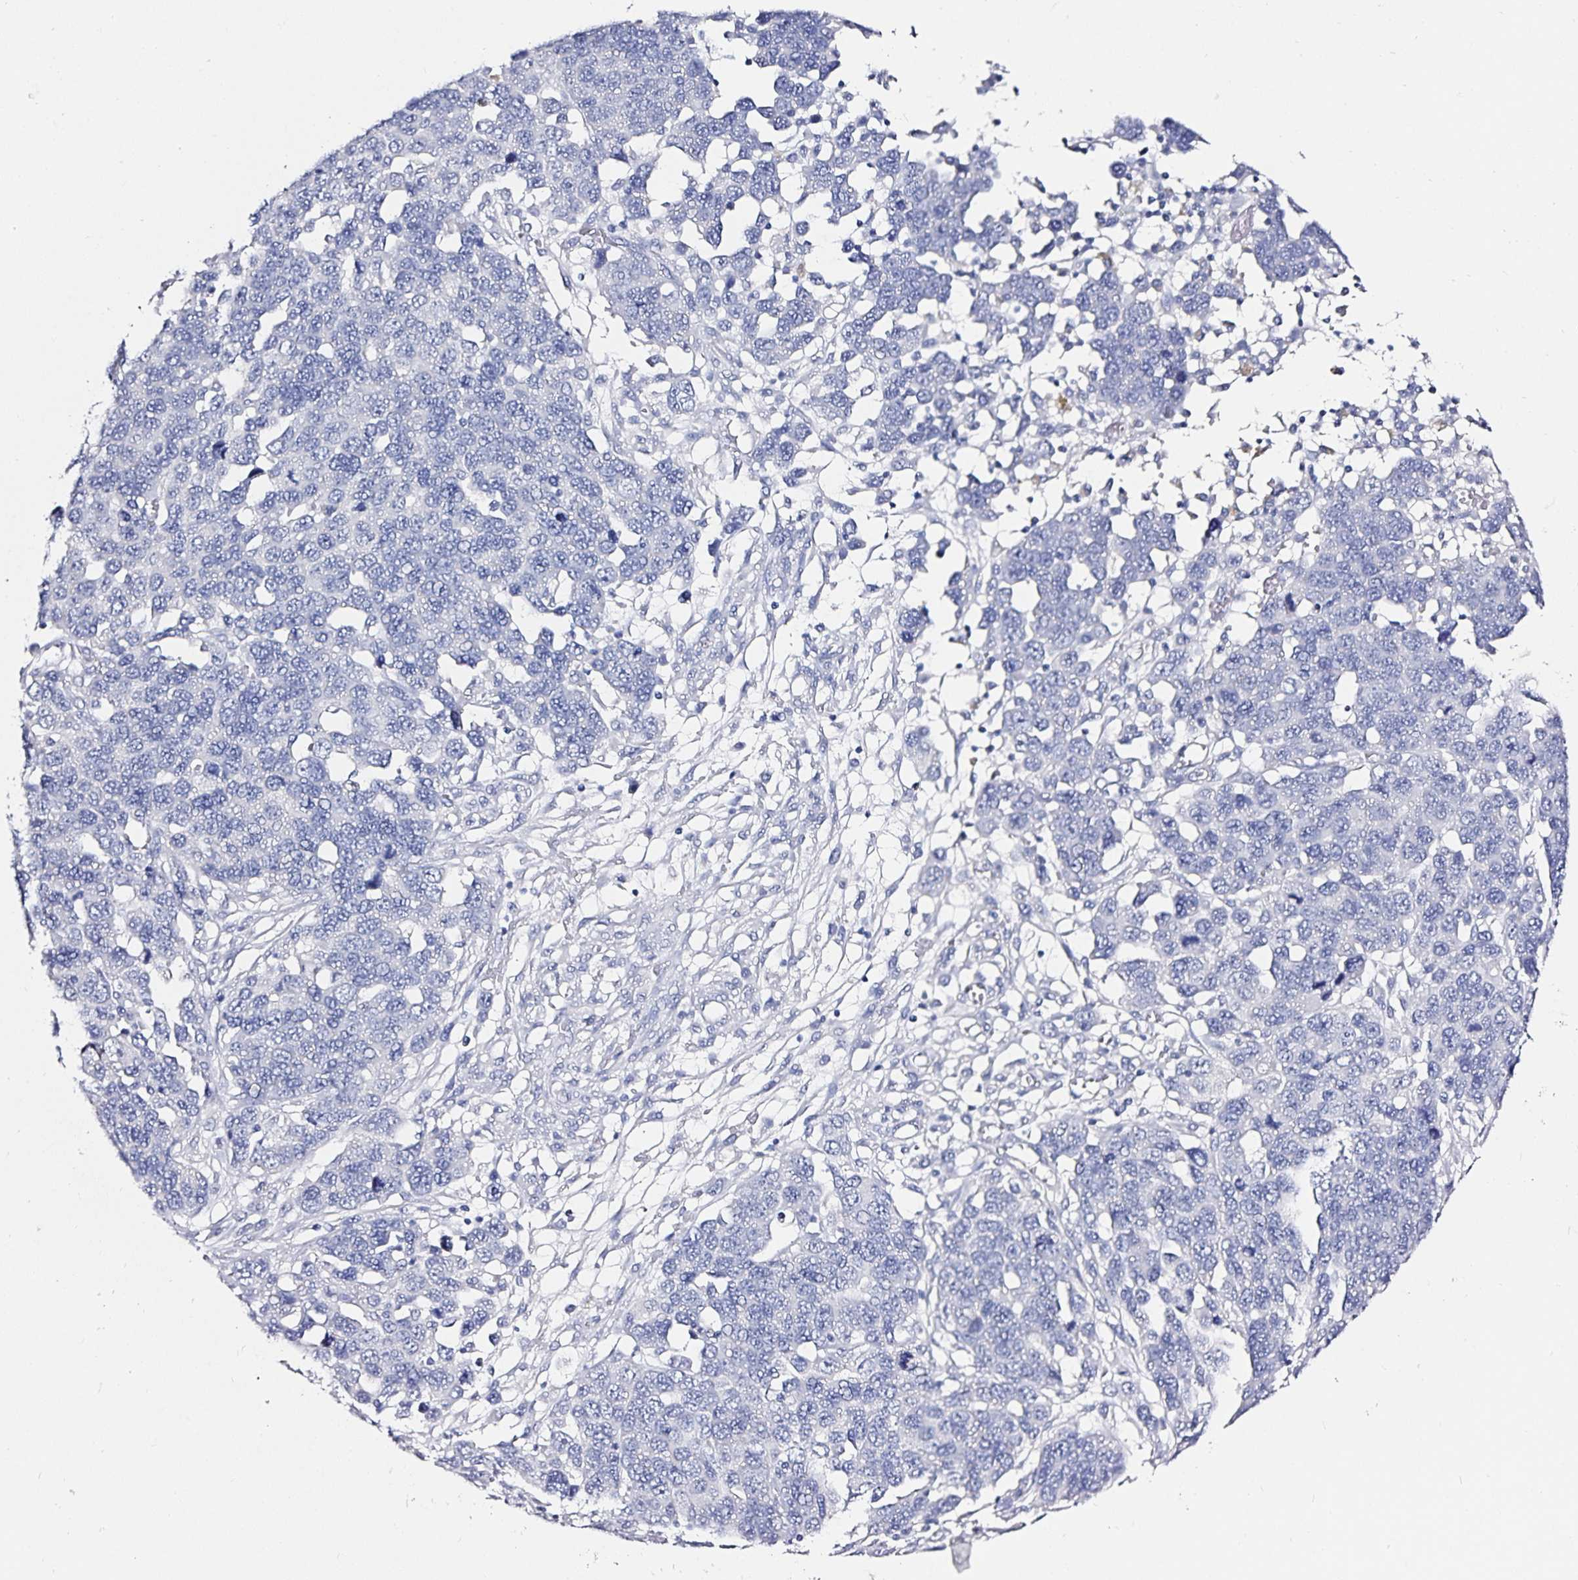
{"staining": {"intensity": "negative", "quantity": "none", "location": "none"}, "tissue": "ovarian cancer", "cell_type": "Tumor cells", "image_type": "cancer", "snomed": [{"axis": "morphology", "description": "Cystadenocarcinoma, serous, NOS"}, {"axis": "topography", "description": "Ovary"}], "caption": "Immunohistochemistry (IHC) of human ovarian cancer (serous cystadenocarcinoma) reveals no staining in tumor cells.", "gene": "TSPAN7", "patient": {"sex": "female", "age": 76}}